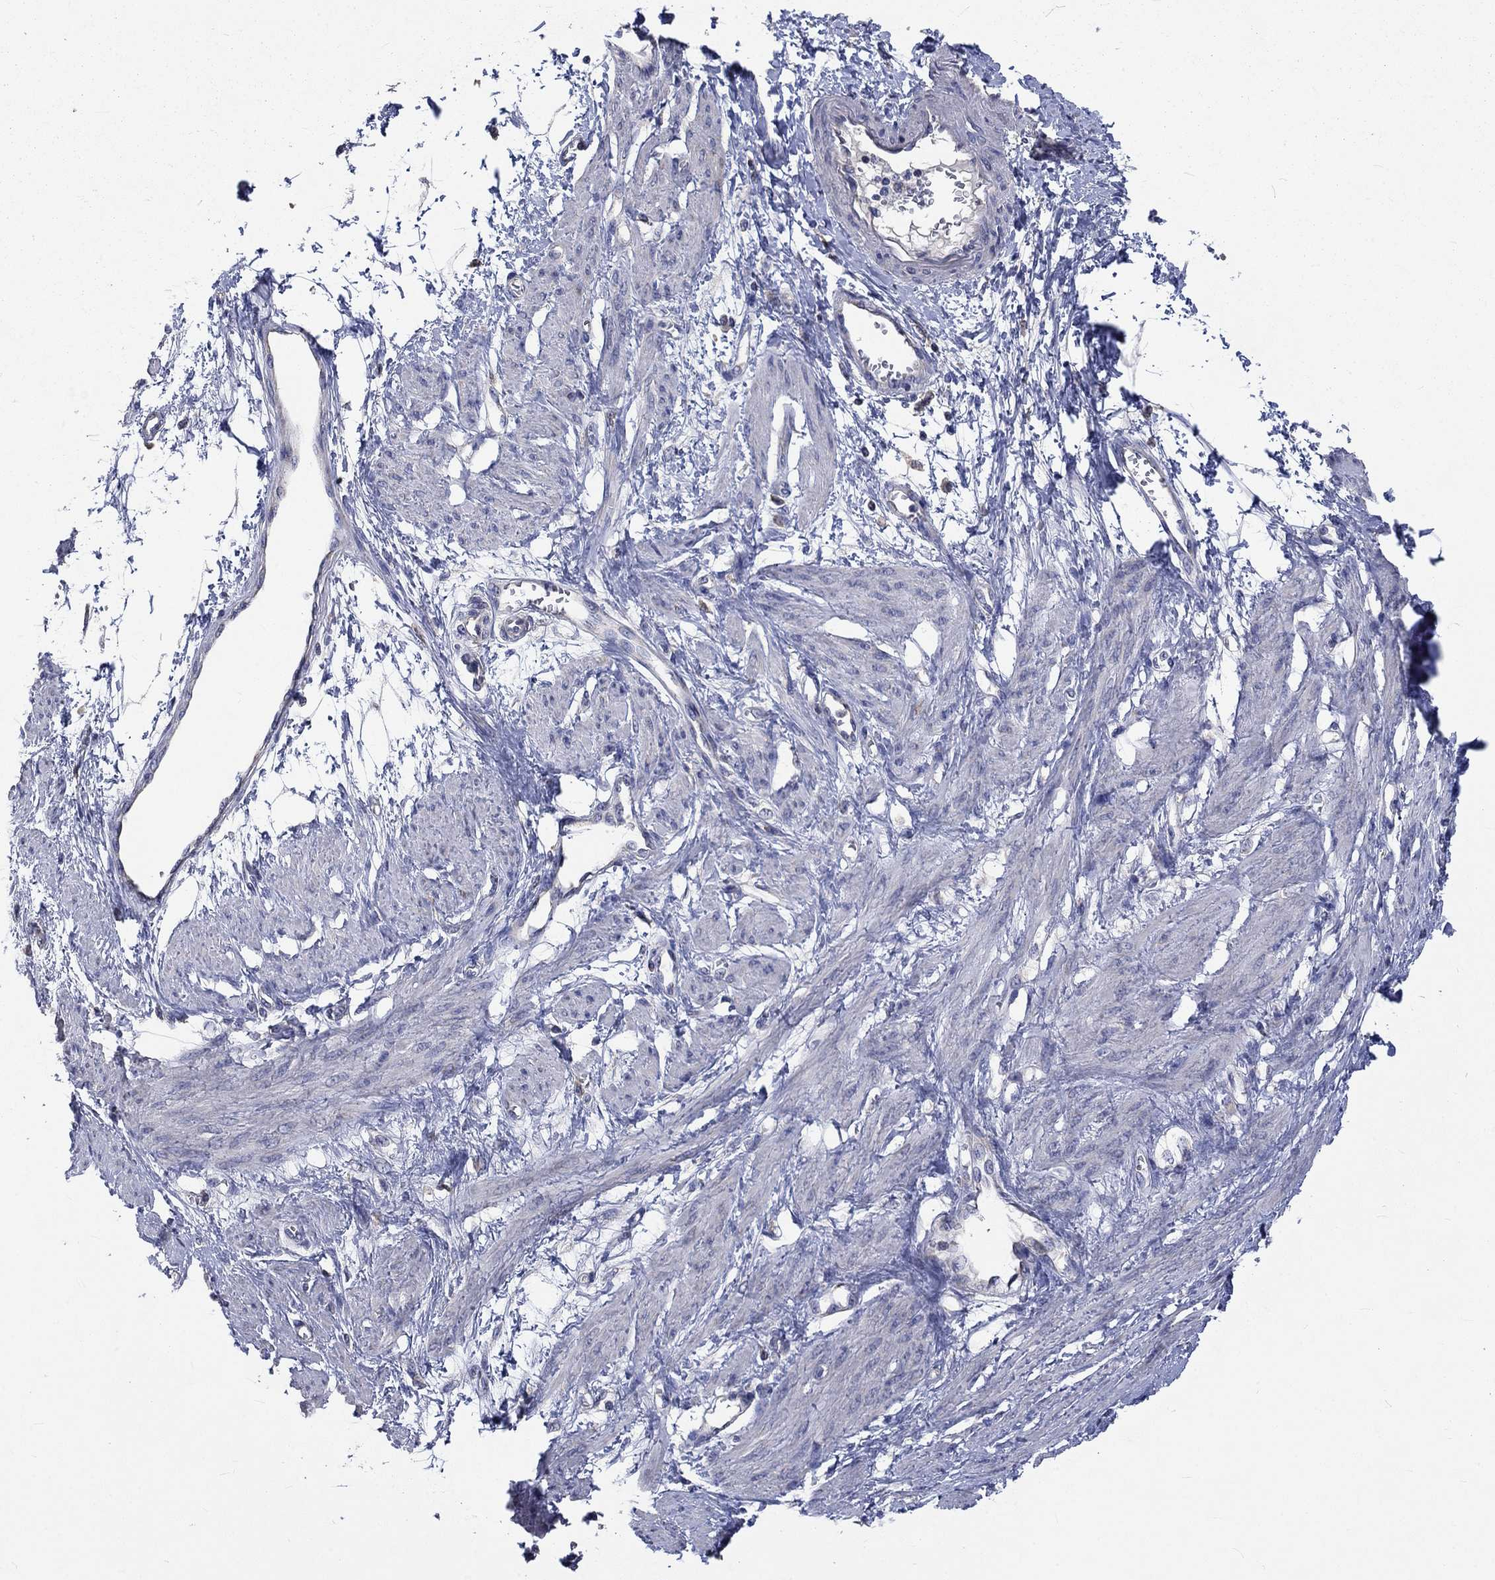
{"staining": {"intensity": "negative", "quantity": "none", "location": "none"}, "tissue": "smooth muscle", "cell_type": "Smooth muscle cells", "image_type": "normal", "snomed": [{"axis": "morphology", "description": "Normal tissue, NOS"}, {"axis": "topography", "description": "Smooth muscle"}, {"axis": "topography", "description": "Uterus"}], "caption": "Smooth muscle was stained to show a protein in brown. There is no significant expression in smooth muscle cells. (Stains: DAB (3,3'-diaminobenzidine) immunohistochemistry with hematoxylin counter stain, Microscopy: brightfield microscopy at high magnification).", "gene": "UGT8", "patient": {"sex": "female", "age": 39}}